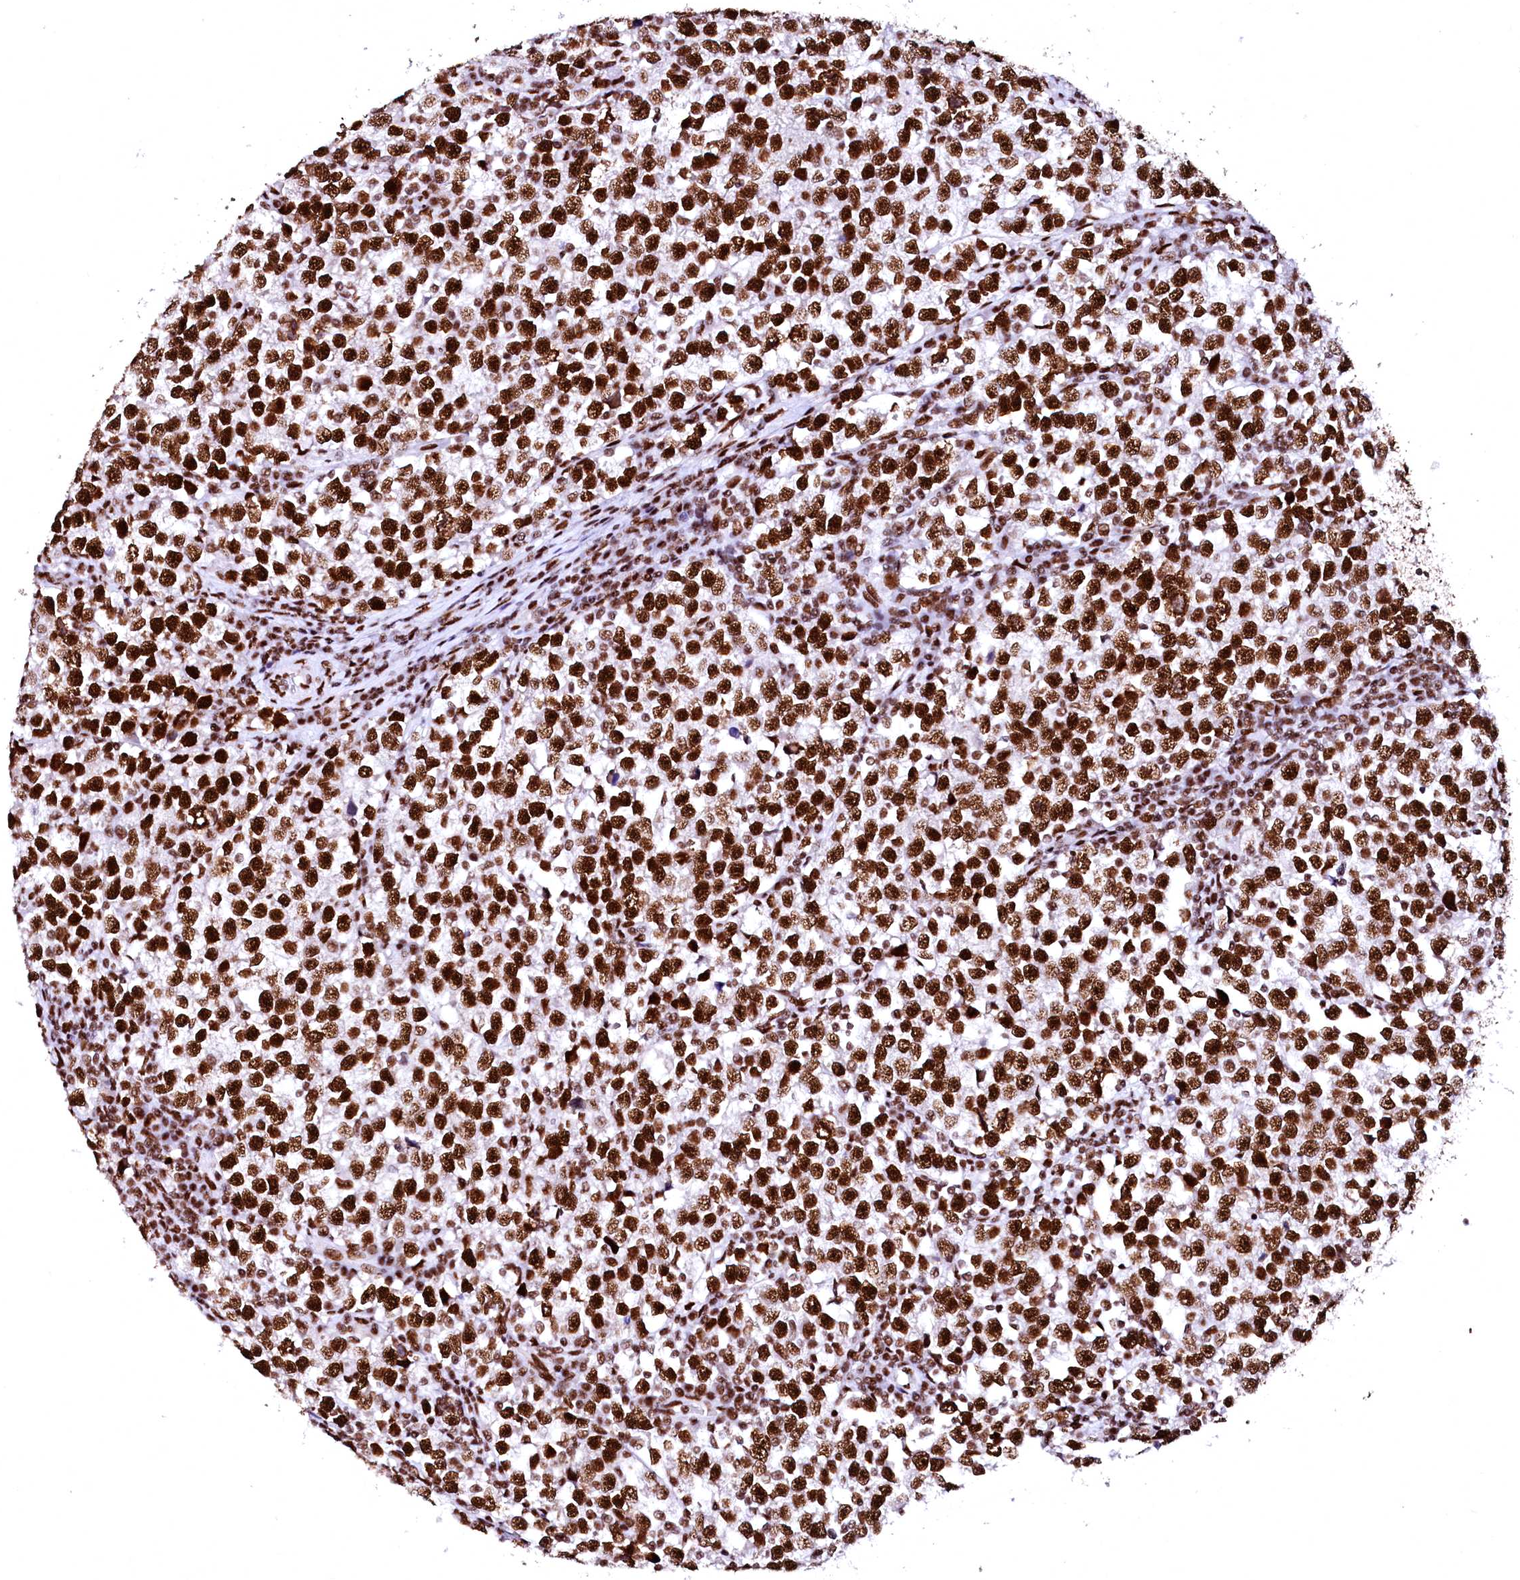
{"staining": {"intensity": "strong", "quantity": ">75%", "location": "nuclear"}, "tissue": "testis cancer", "cell_type": "Tumor cells", "image_type": "cancer", "snomed": [{"axis": "morphology", "description": "Normal tissue, NOS"}, {"axis": "morphology", "description": "Seminoma, NOS"}, {"axis": "topography", "description": "Testis"}], "caption": "IHC staining of testis cancer, which displays high levels of strong nuclear positivity in approximately >75% of tumor cells indicating strong nuclear protein staining. The staining was performed using DAB (brown) for protein detection and nuclei were counterstained in hematoxylin (blue).", "gene": "CPSF6", "patient": {"sex": "male", "age": 43}}